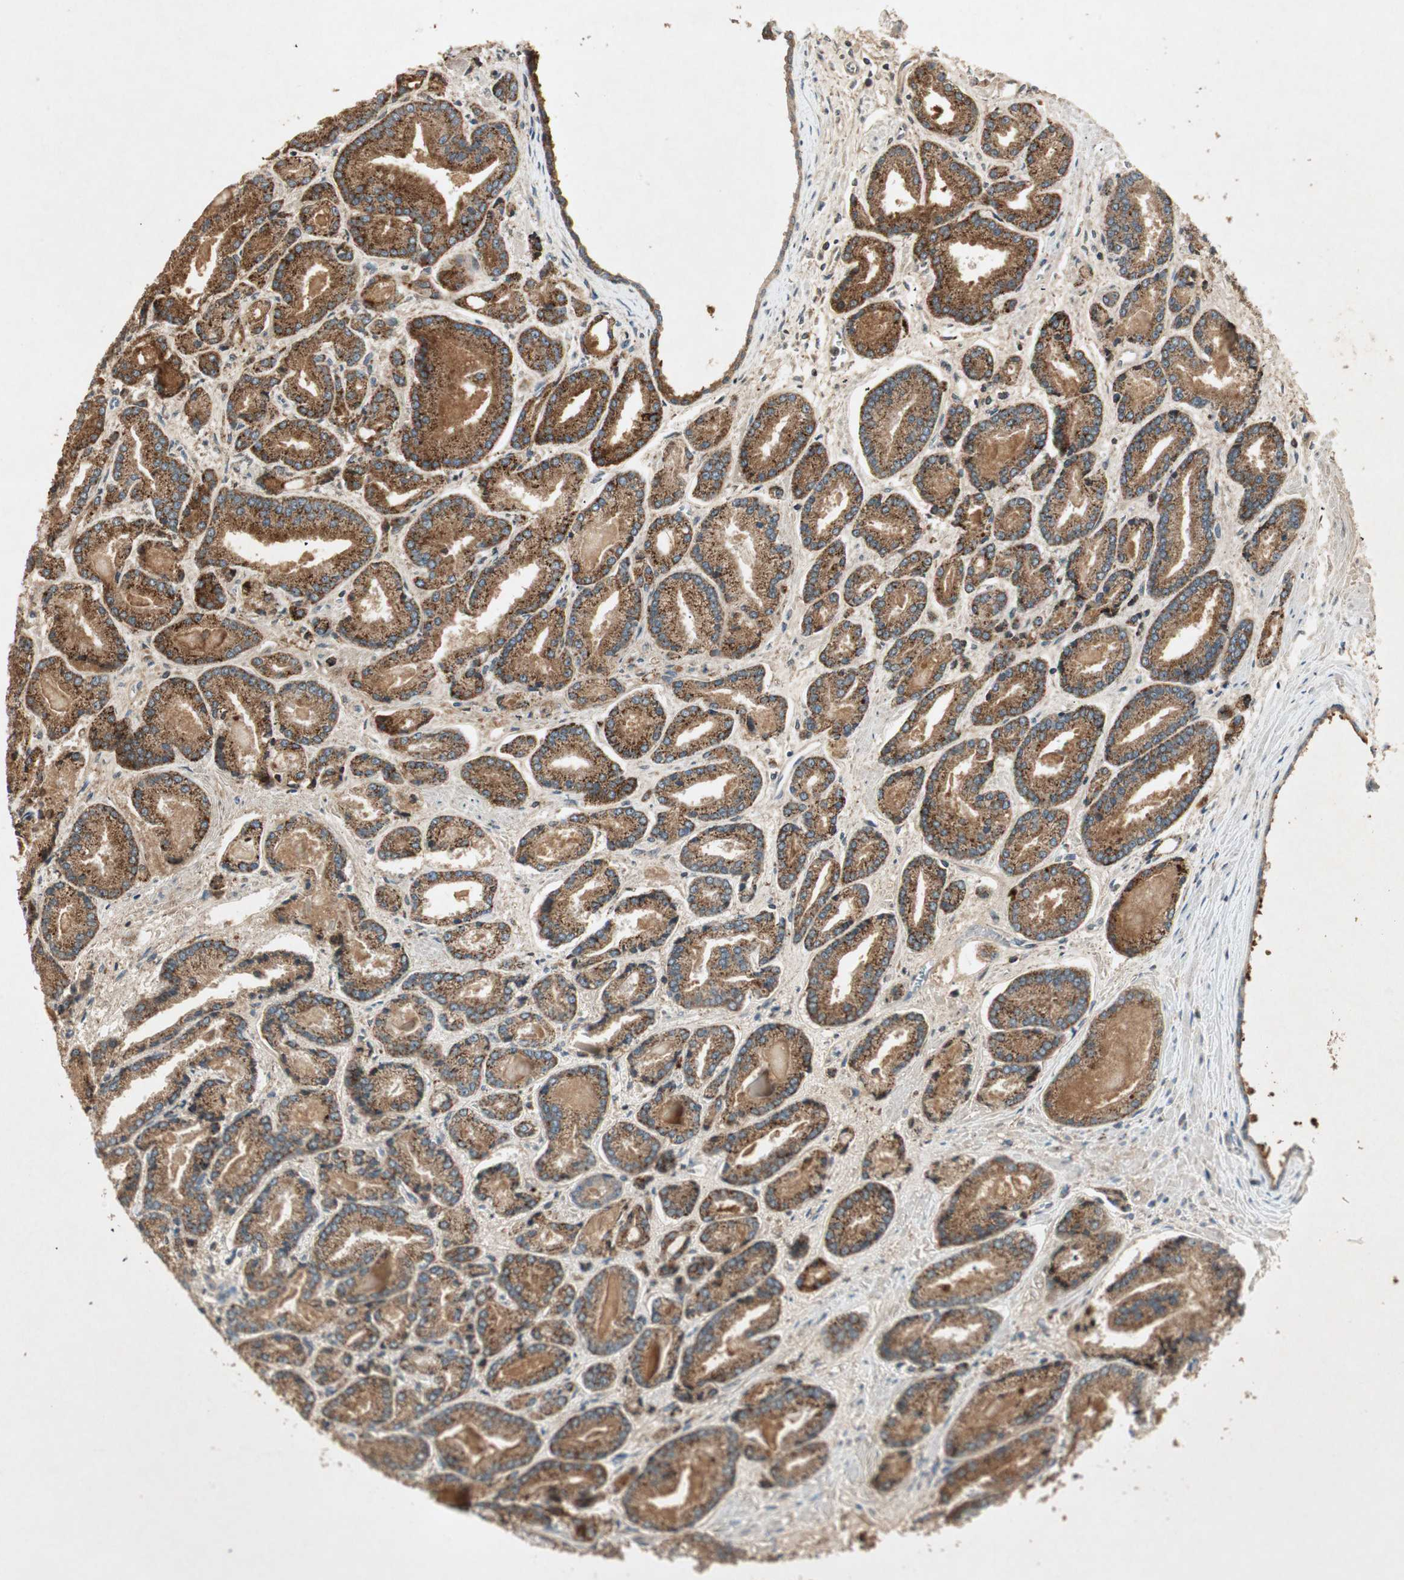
{"staining": {"intensity": "strong", "quantity": ">75%", "location": "cytoplasmic/membranous"}, "tissue": "prostate cancer", "cell_type": "Tumor cells", "image_type": "cancer", "snomed": [{"axis": "morphology", "description": "Adenocarcinoma, Low grade"}, {"axis": "topography", "description": "Prostate"}], "caption": "IHC image of neoplastic tissue: human low-grade adenocarcinoma (prostate) stained using immunohistochemistry (IHC) shows high levels of strong protein expression localized specifically in the cytoplasmic/membranous of tumor cells, appearing as a cytoplasmic/membranous brown color.", "gene": "USP2", "patient": {"sex": "male", "age": 59}}